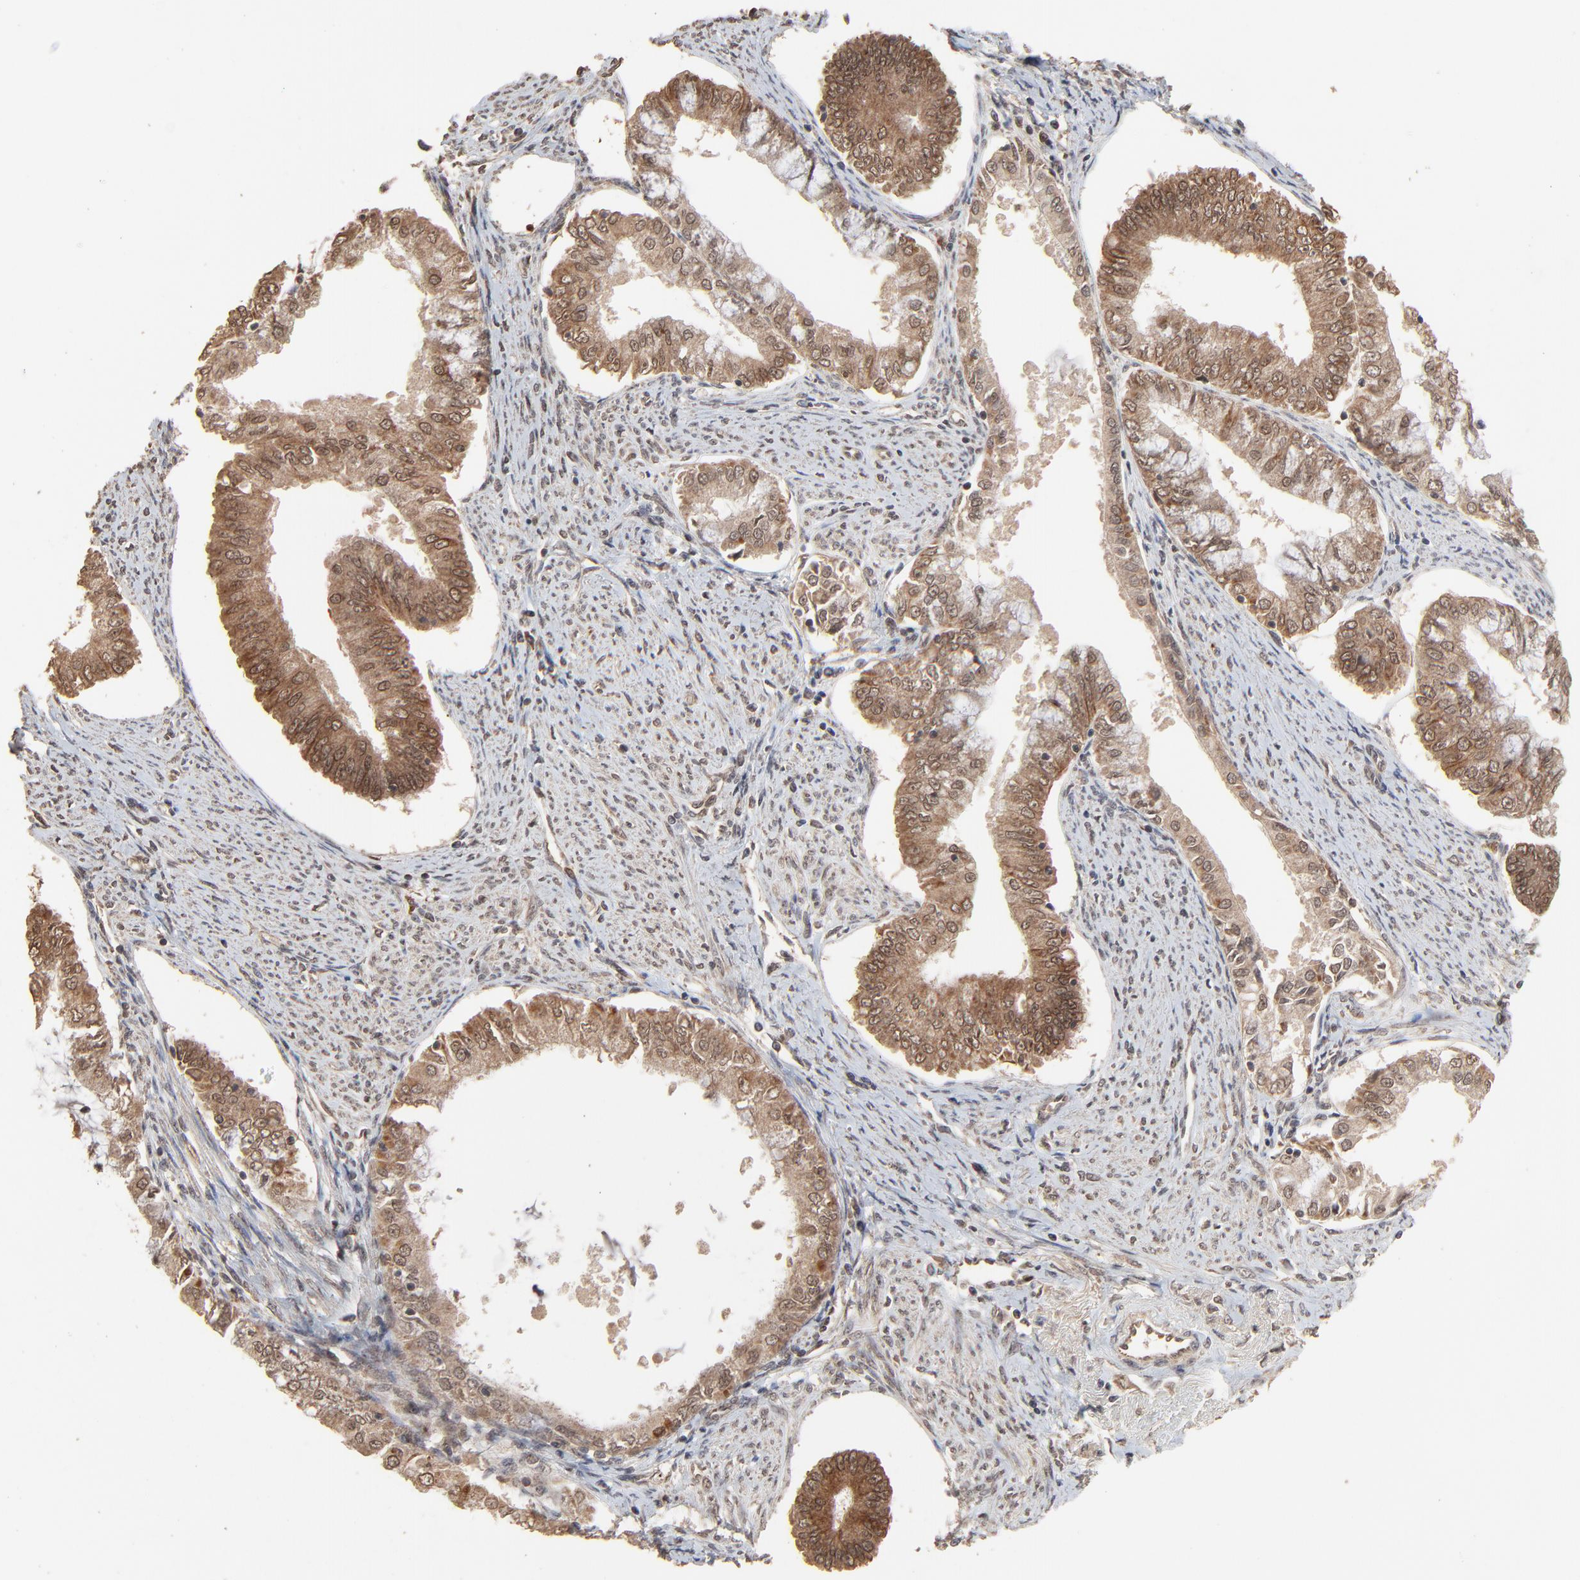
{"staining": {"intensity": "moderate", "quantity": ">75%", "location": "cytoplasmic/membranous,nuclear"}, "tissue": "endometrial cancer", "cell_type": "Tumor cells", "image_type": "cancer", "snomed": [{"axis": "morphology", "description": "Adenocarcinoma, NOS"}, {"axis": "topography", "description": "Endometrium"}], "caption": "Tumor cells show medium levels of moderate cytoplasmic/membranous and nuclear expression in about >75% of cells in endometrial cancer.", "gene": "FAM227A", "patient": {"sex": "female", "age": 76}}